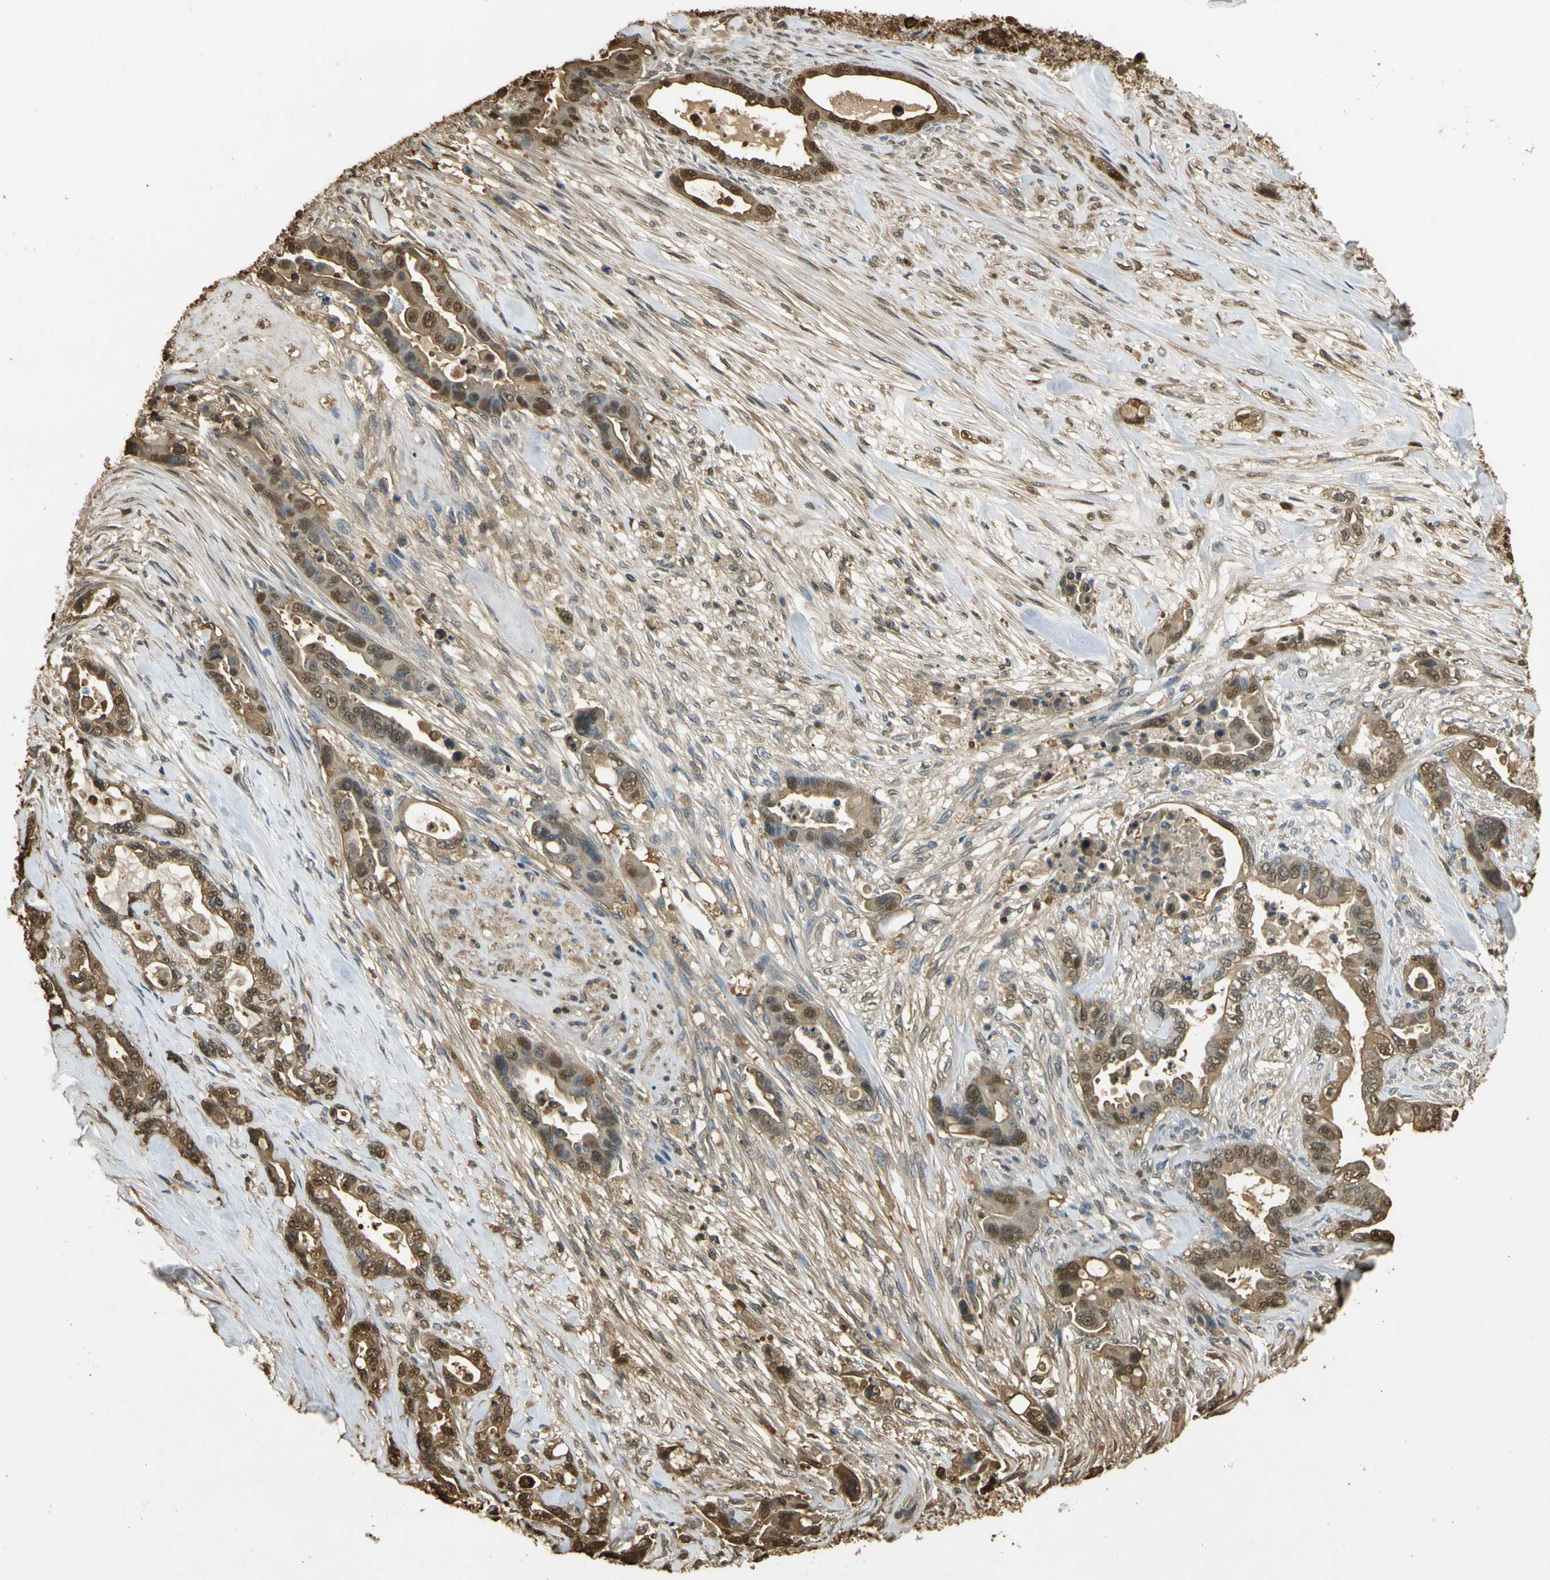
{"staining": {"intensity": "strong", "quantity": ">75%", "location": "cytoplasmic/membranous,nuclear"}, "tissue": "pancreatic cancer", "cell_type": "Tumor cells", "image_type": "cancer", "snomed": [{"axis": "morphology", "description": "Adenocarcinoma, NOS"}, {"axis": "topography", "description": "Pancreas"}], "caption": "Approximately >75% of tumor cells in human adenocarcinoma (pancreatic) display strong cytoplasmic/membranous and nuclear protein staining as visualized by brown immunohistochemical staining.", "gene": "S100A6", "patient": {"sex": "male", "age": 70}}